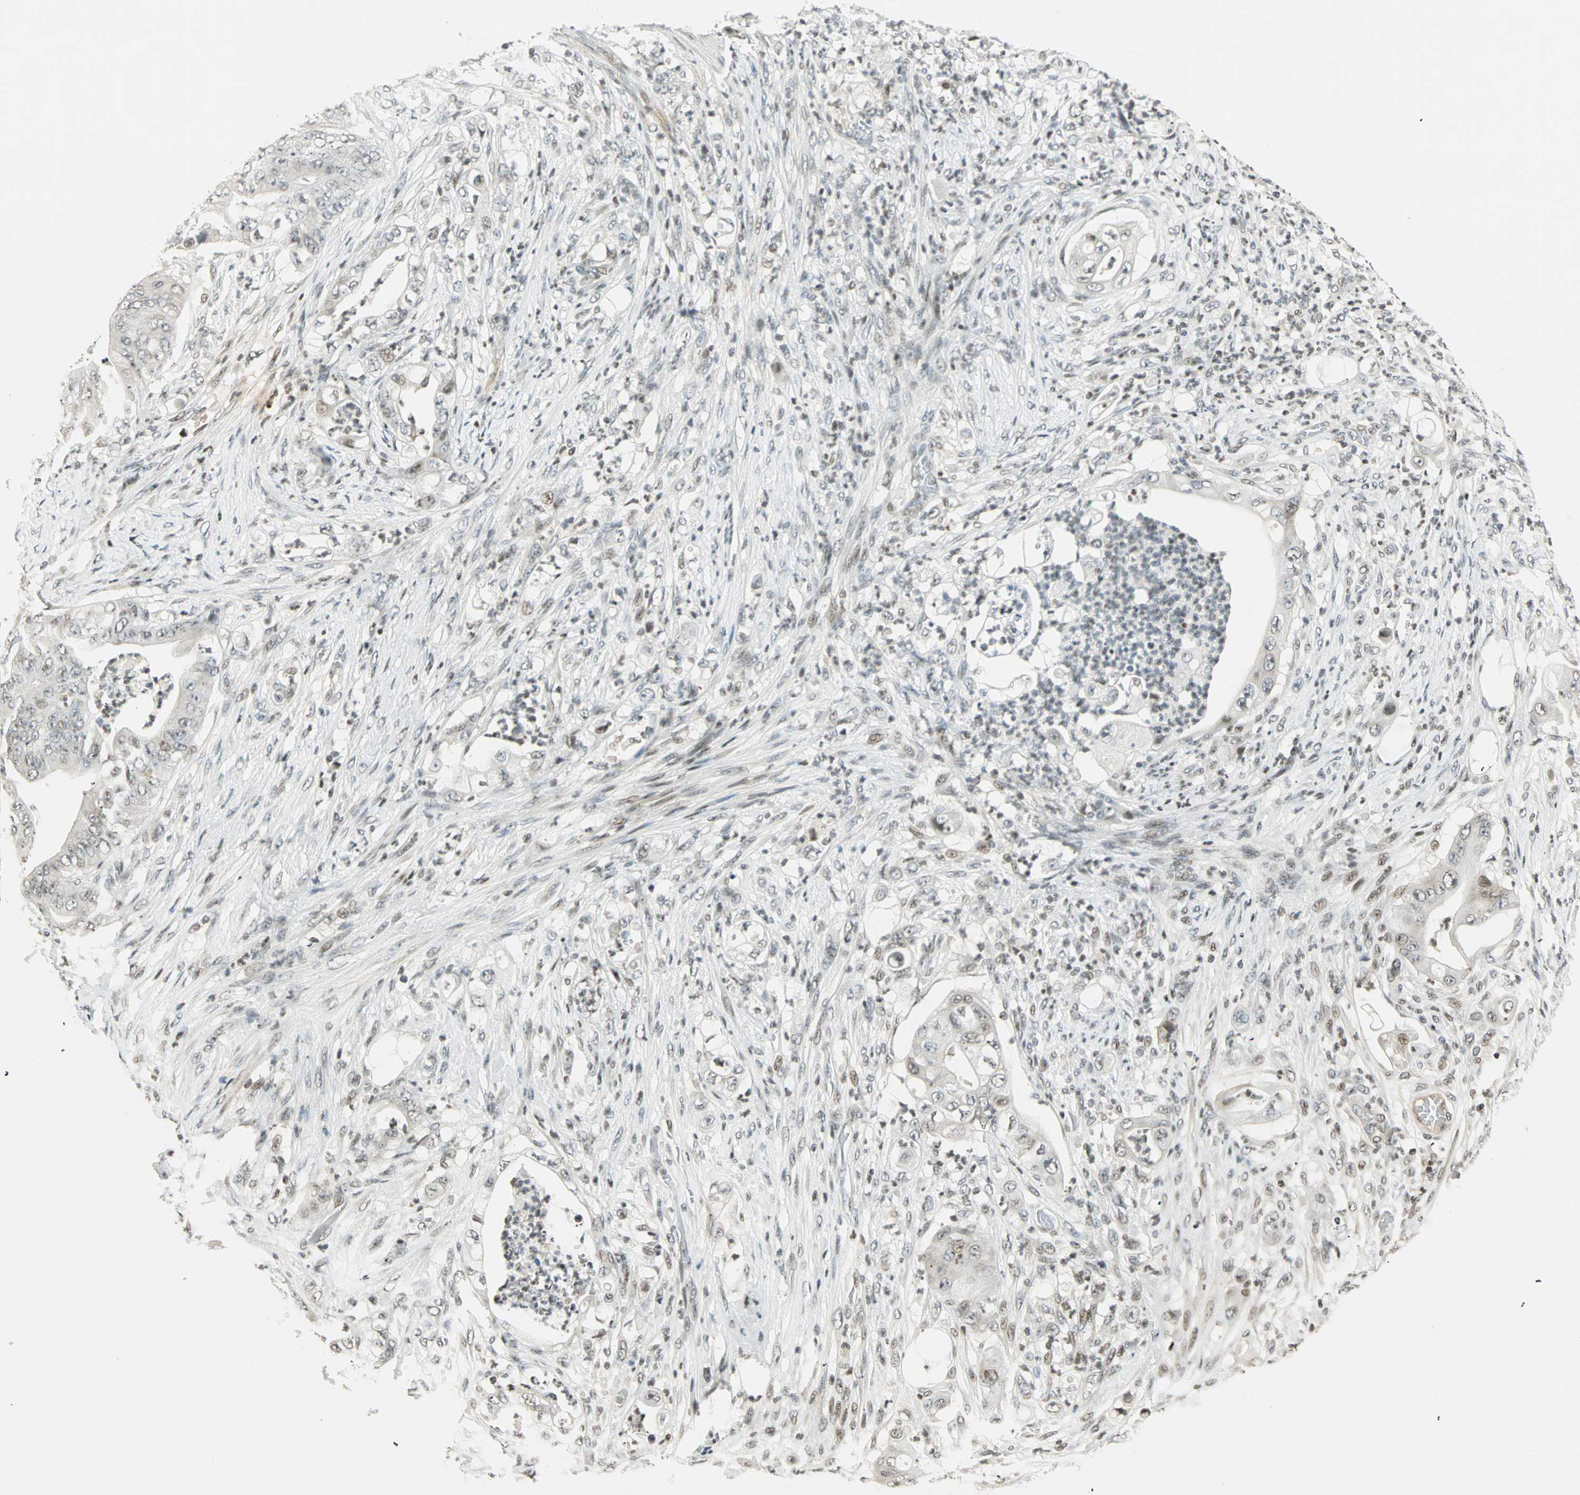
{"staining": {"intensity": "weak", "quantity": "<25%", "location": "nuclear"}, "tissue": "stomach cancer", "cell_type": "Tumor cells", "image_type": "cancer", "snomed": [{"axis": "morphology", "description": "Adenocarcinoma, NOS"}, {"axis": "topography", "description": "Stomach"}], "caption": "This is a micrograph of immunohistochemistry (IHC) staining of stomach cancer, which shows no expression in tumor cells.", "gene": "SMAD3", "patient": {"sex": "female", "age": 73}}